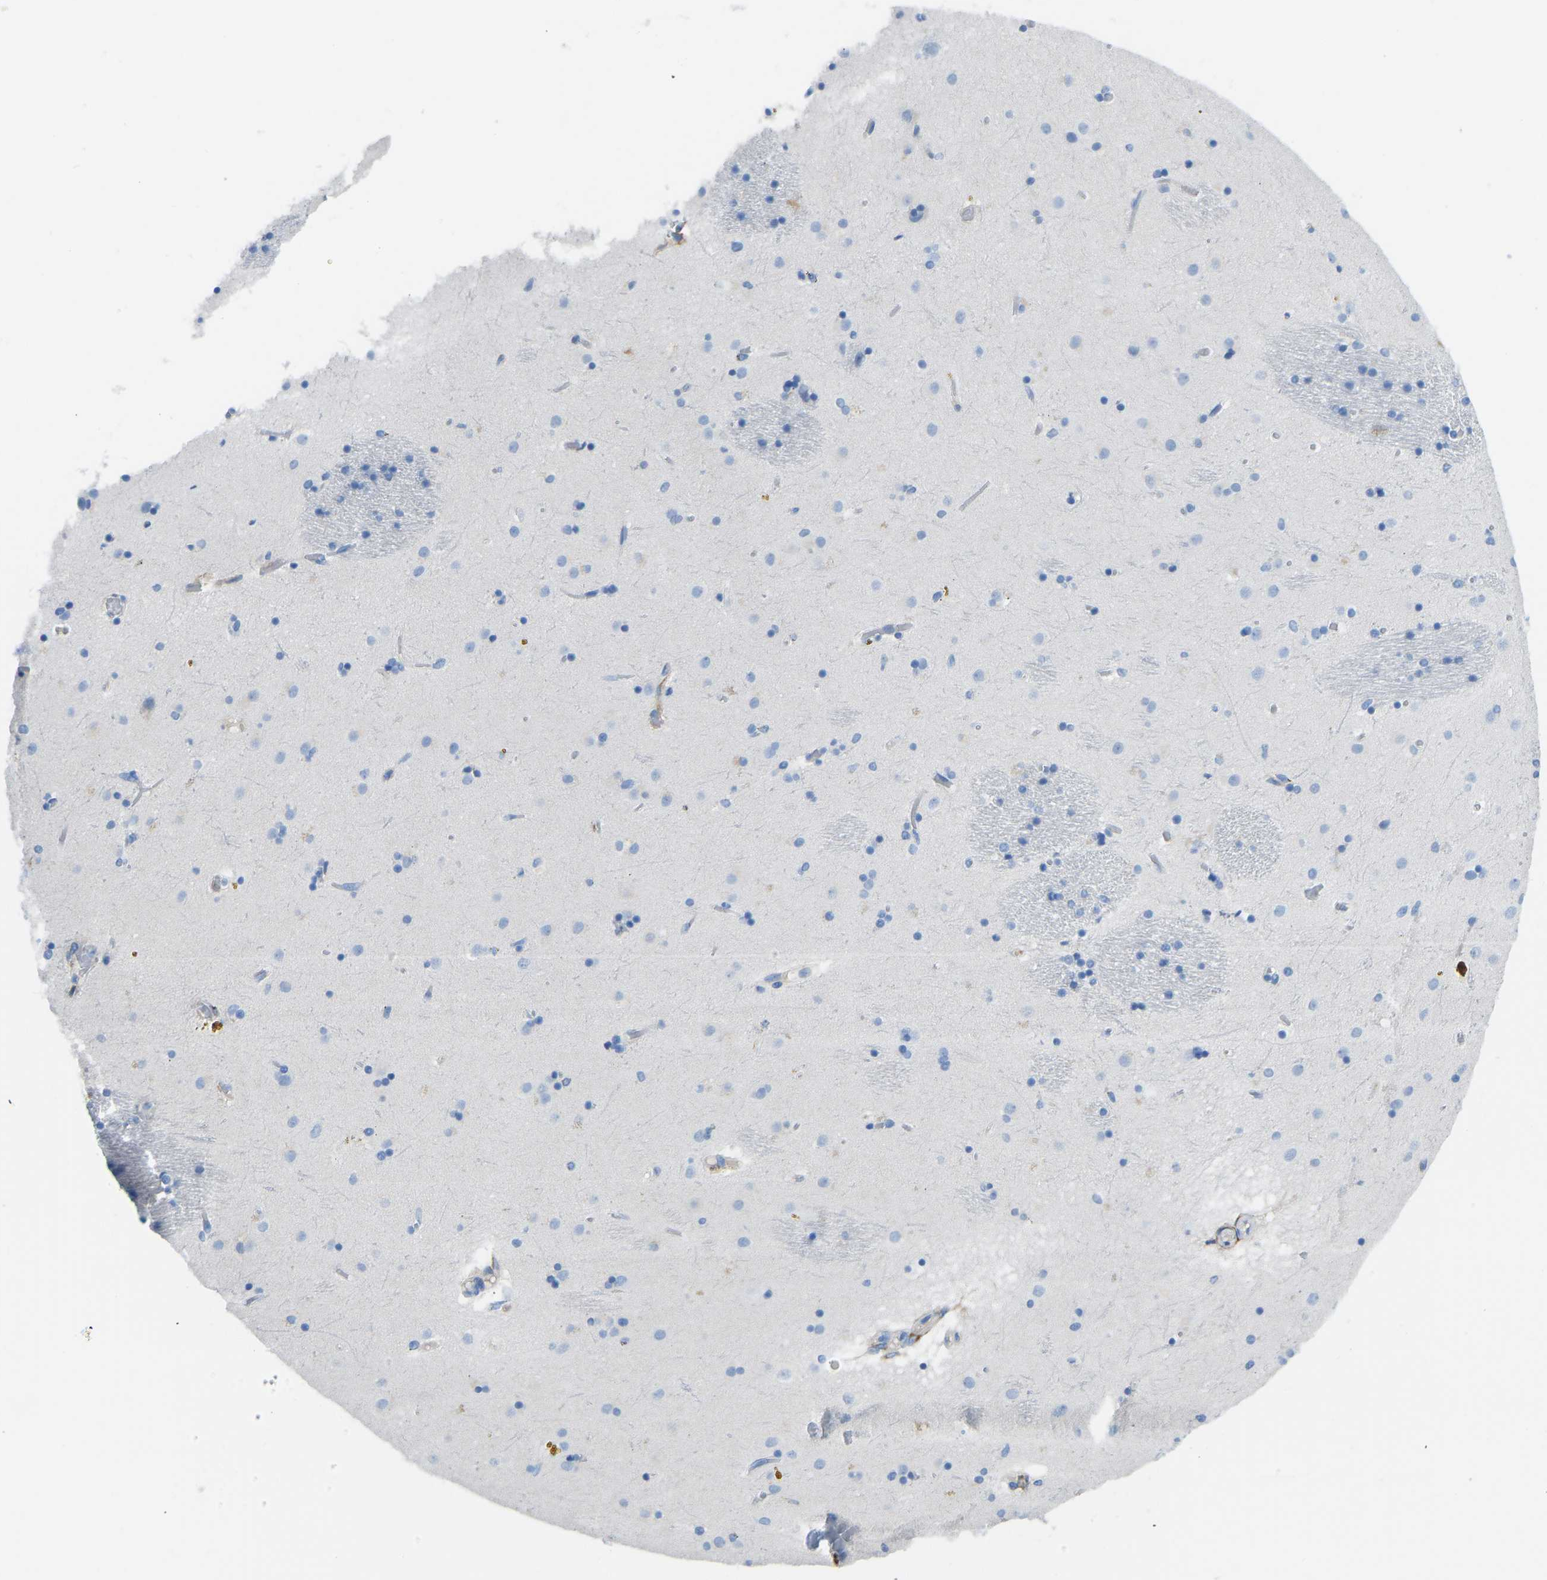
{"staining": {"intensity": "negative", "quantity": "none", "location": "none"}, "tissue": "caudate", "cell_type": "Glial cells", "image_type": "normal", "snomed": [{"axis": "morphology", "description": "Normal tissue, NOS"}, {"axis": "topography", "description": "Lateral ventricle wall"}], "caption": "Immunohistochemistry photomicrograph of unremarkable caudate: human caudate stained with DAB (3,3'-diaminobenzidine) displays no significant protein expression in glial cells.", "gene": "COL15A1", "patient": {"sex": "male", "age": 70}}